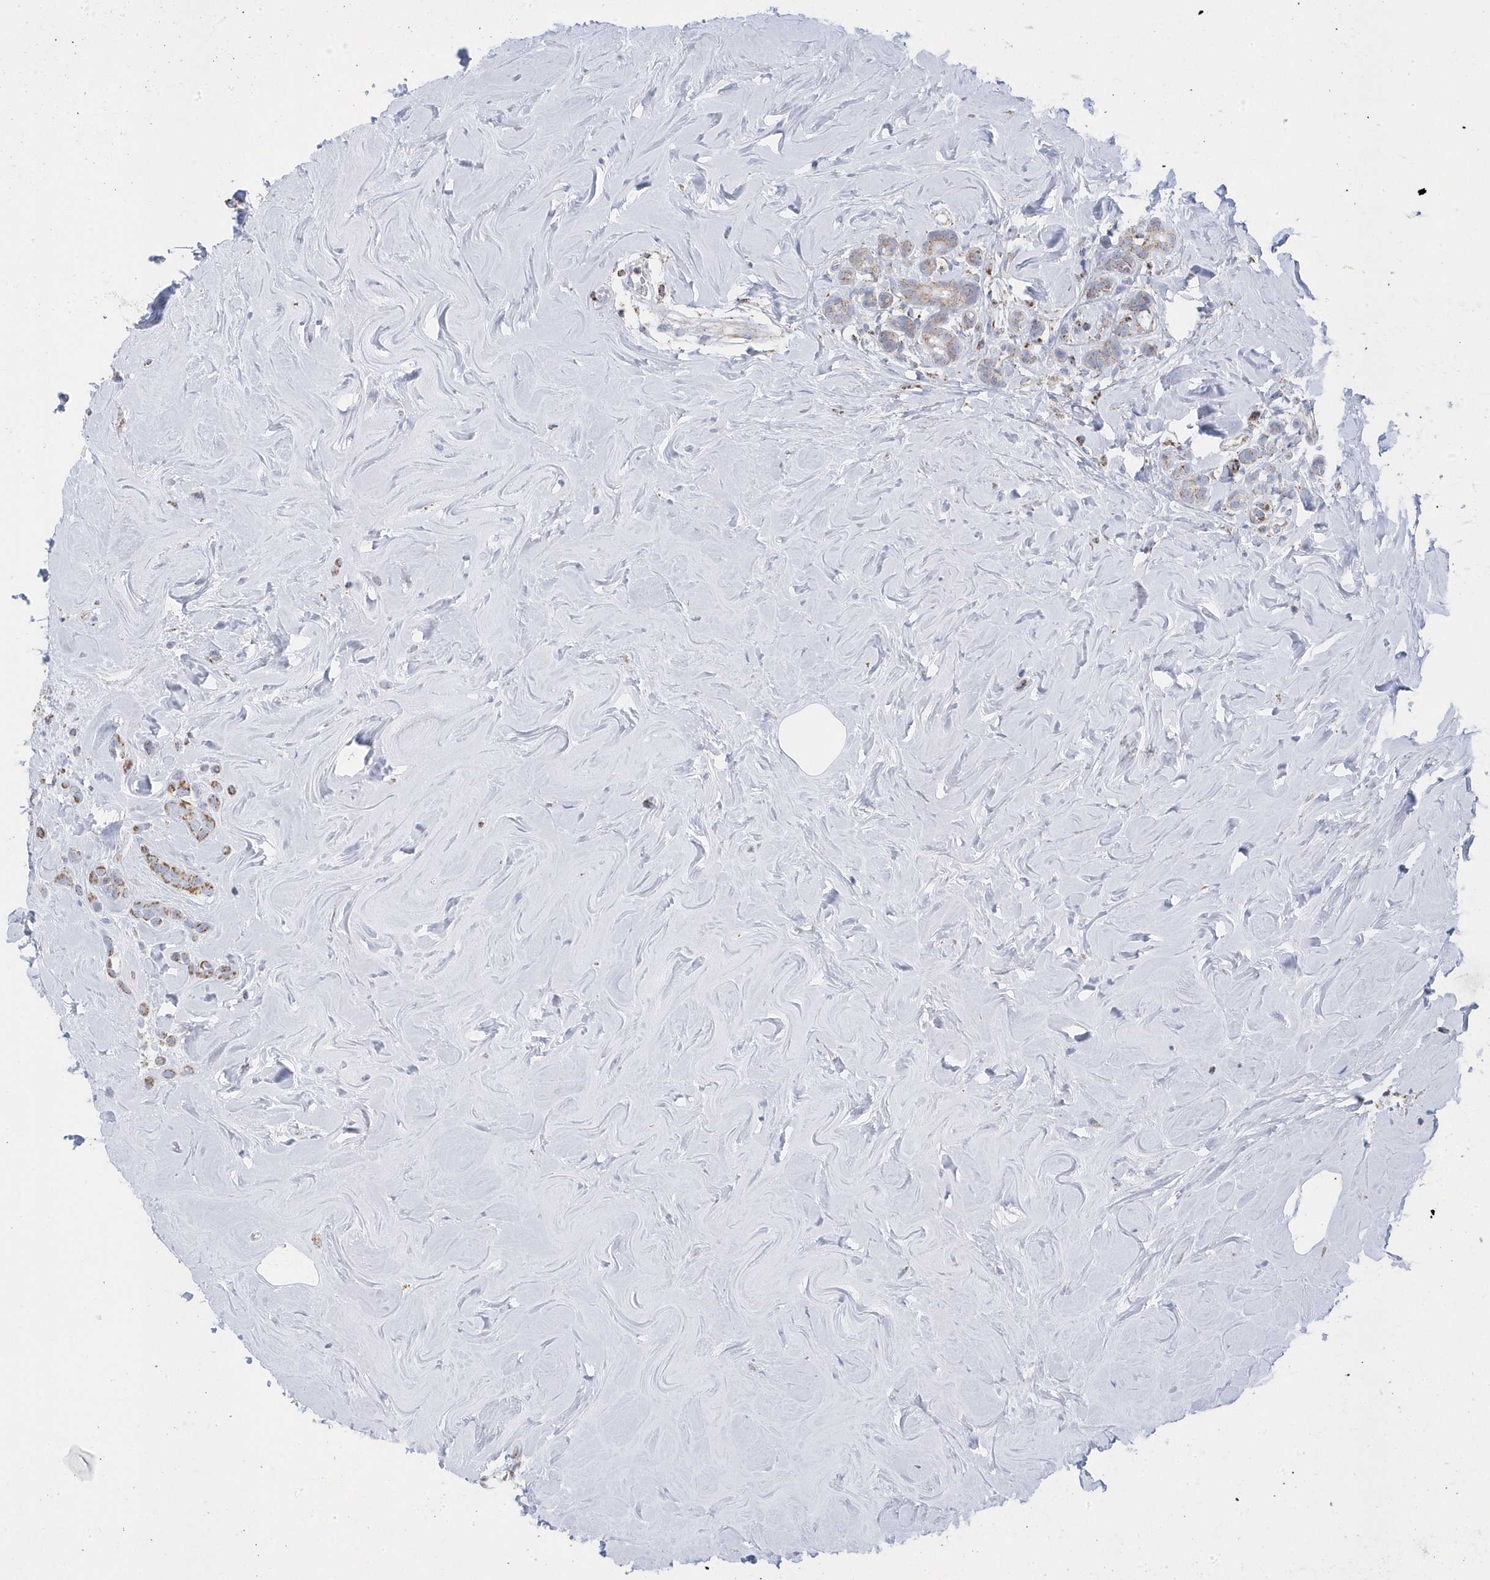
{"staining": {"intensity": "moderate", "quantity": ">75%", "location": "cytoplasmic/membranous"}, "tissue": "breast cancer", "cell_type": "Tumor cells", "image_type": "cancer", "snomed": [{"axis": "morphology", "description": "Lobular carcinoma"}, {"axis": "topography", "description": "Breast"}], "caption": "Protein staining of breast cancer tissue reveals moderate cytoplasmic/membranous staining in about >75% of tumor cells.", "gene": "GTPBP8", "patient": {"sex": "female", "age": 47}}